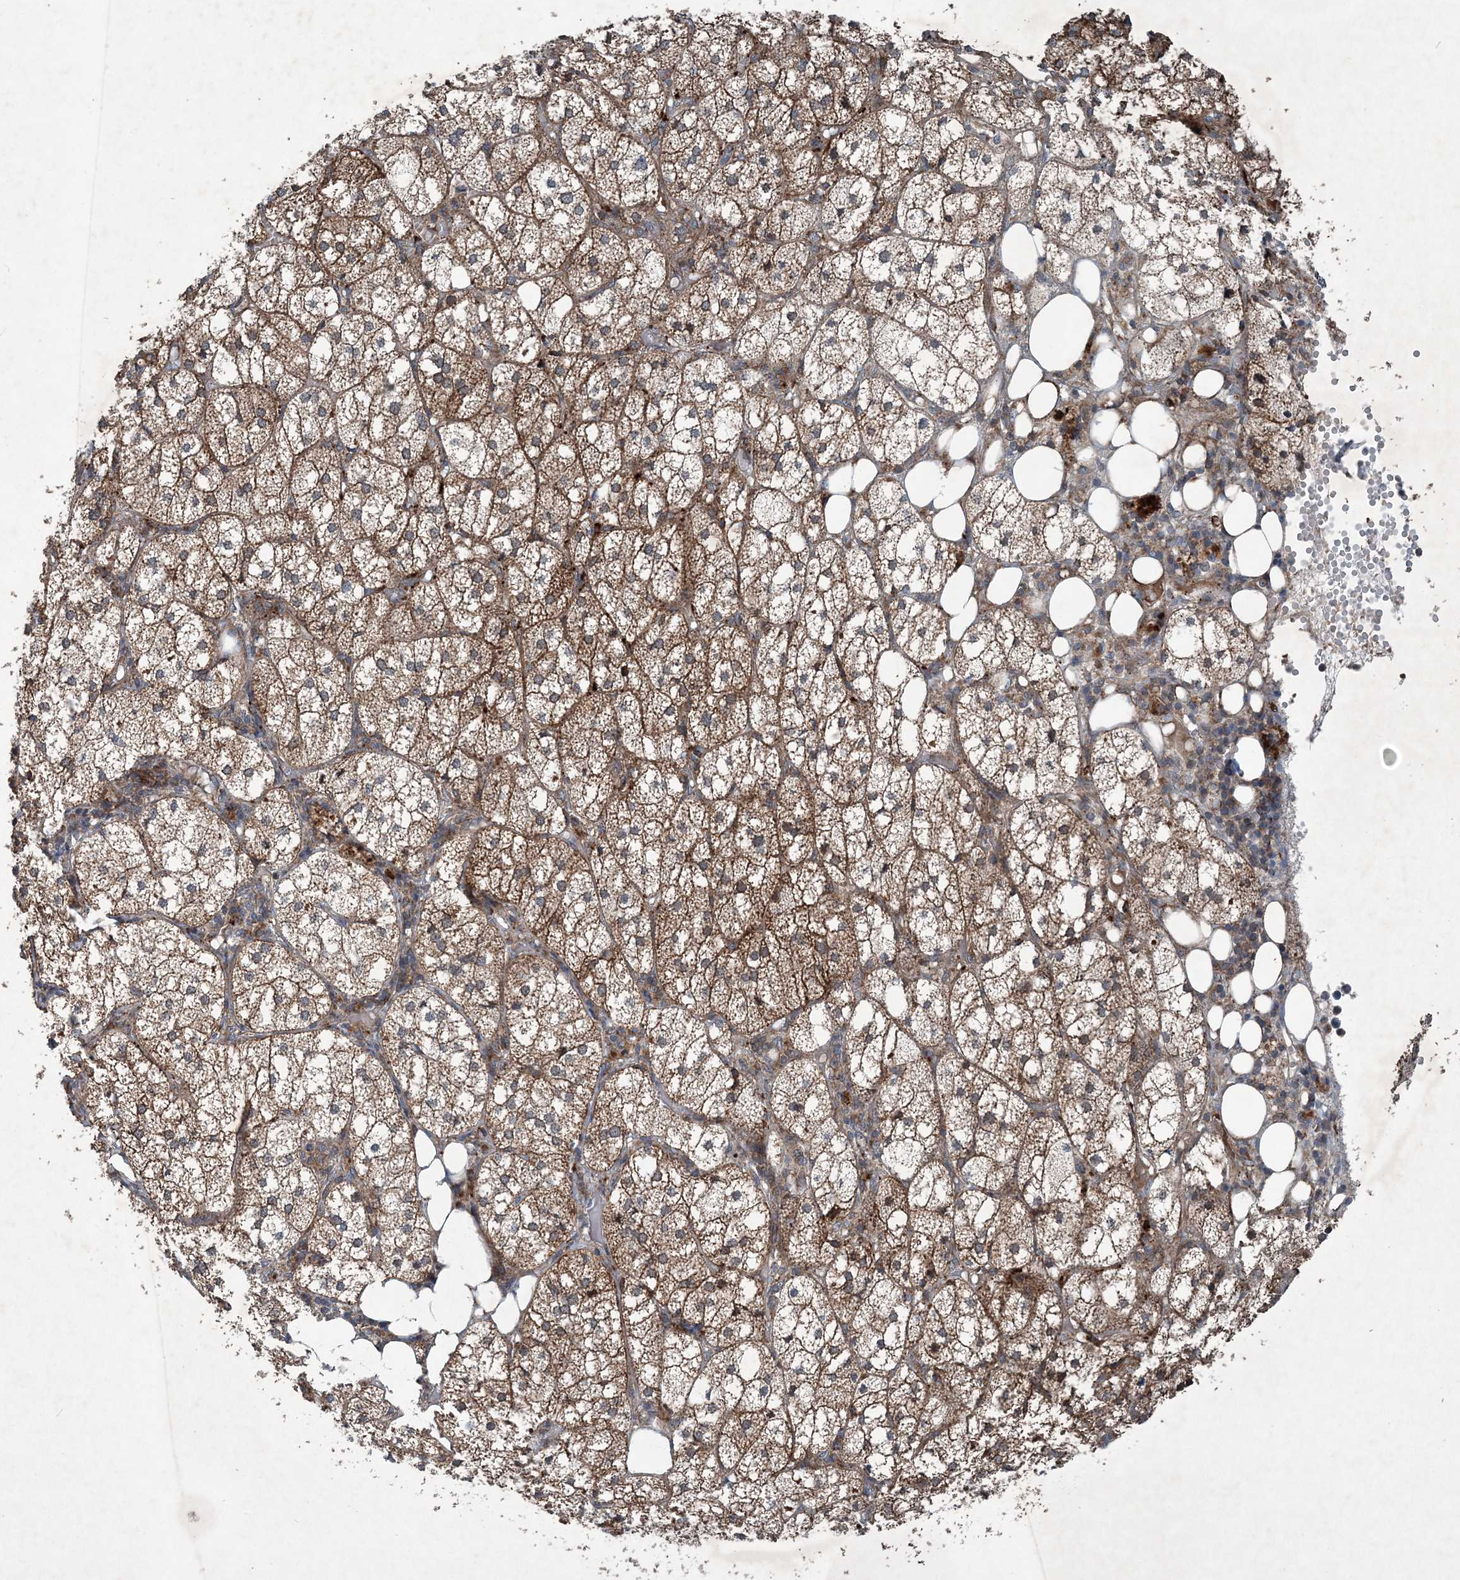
{"staining": {"intensity": "strong", "quantity": ">75%", "location": "cytoplasmic/membranous"}, "tissue": "adrenal gland", "cell_type": "Glandular cells", "image_type": "normal", "snomed": [{"axis": "morphology", "description": "Normal tissue, NOS"}, {"axis": "topography", "description": "Adrenal gland"}], "caption": "Glandular cells demonstrate high levels of strong cytoplasmic/membranous staining in about >75% of cells in benign adrenal gland.", "gene": "NDUFA2", "patient": {"sex": "female", "age": 61}}